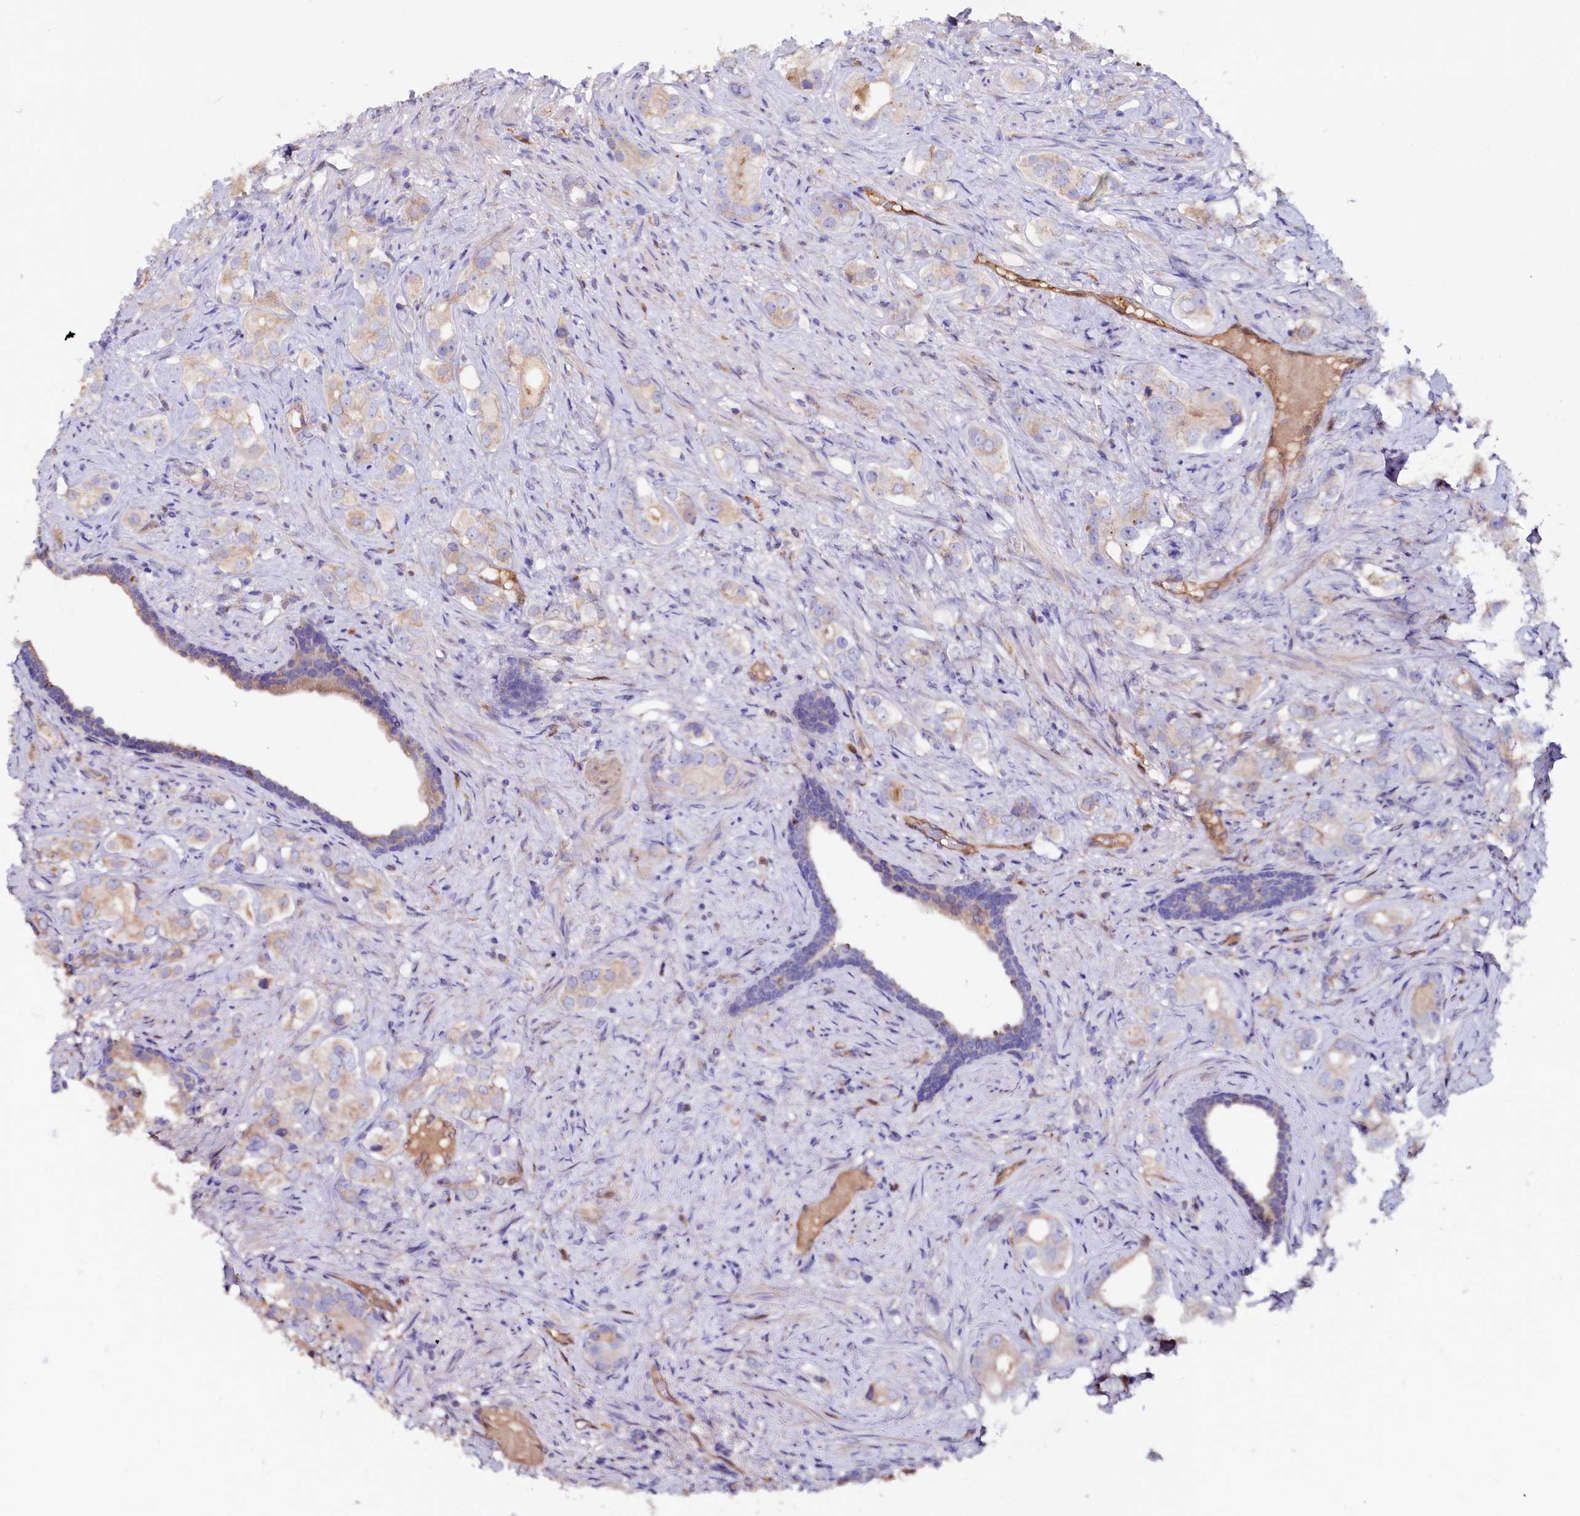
{"staining": {"intensity": "weak", "quantity": "<25%", "location": "cytoplasmic/membranous"}, "tissue": "prostate cancer", "cell_type": "Tumor cells", "image_type": "cancer", "snomed": [{"axis": "morphology", "description": "Adenocarcinoma, High grade"}, {"axis": "topography", "description": "Prostate"}], "caption": "The immunohistochemistry micrograph has no significant staining in tumor cells of prostate cancer (high-grade adenocarcinoma) tissue.", "gene": "IL17RD", "patient": {"sex": "male", "age": 63}}